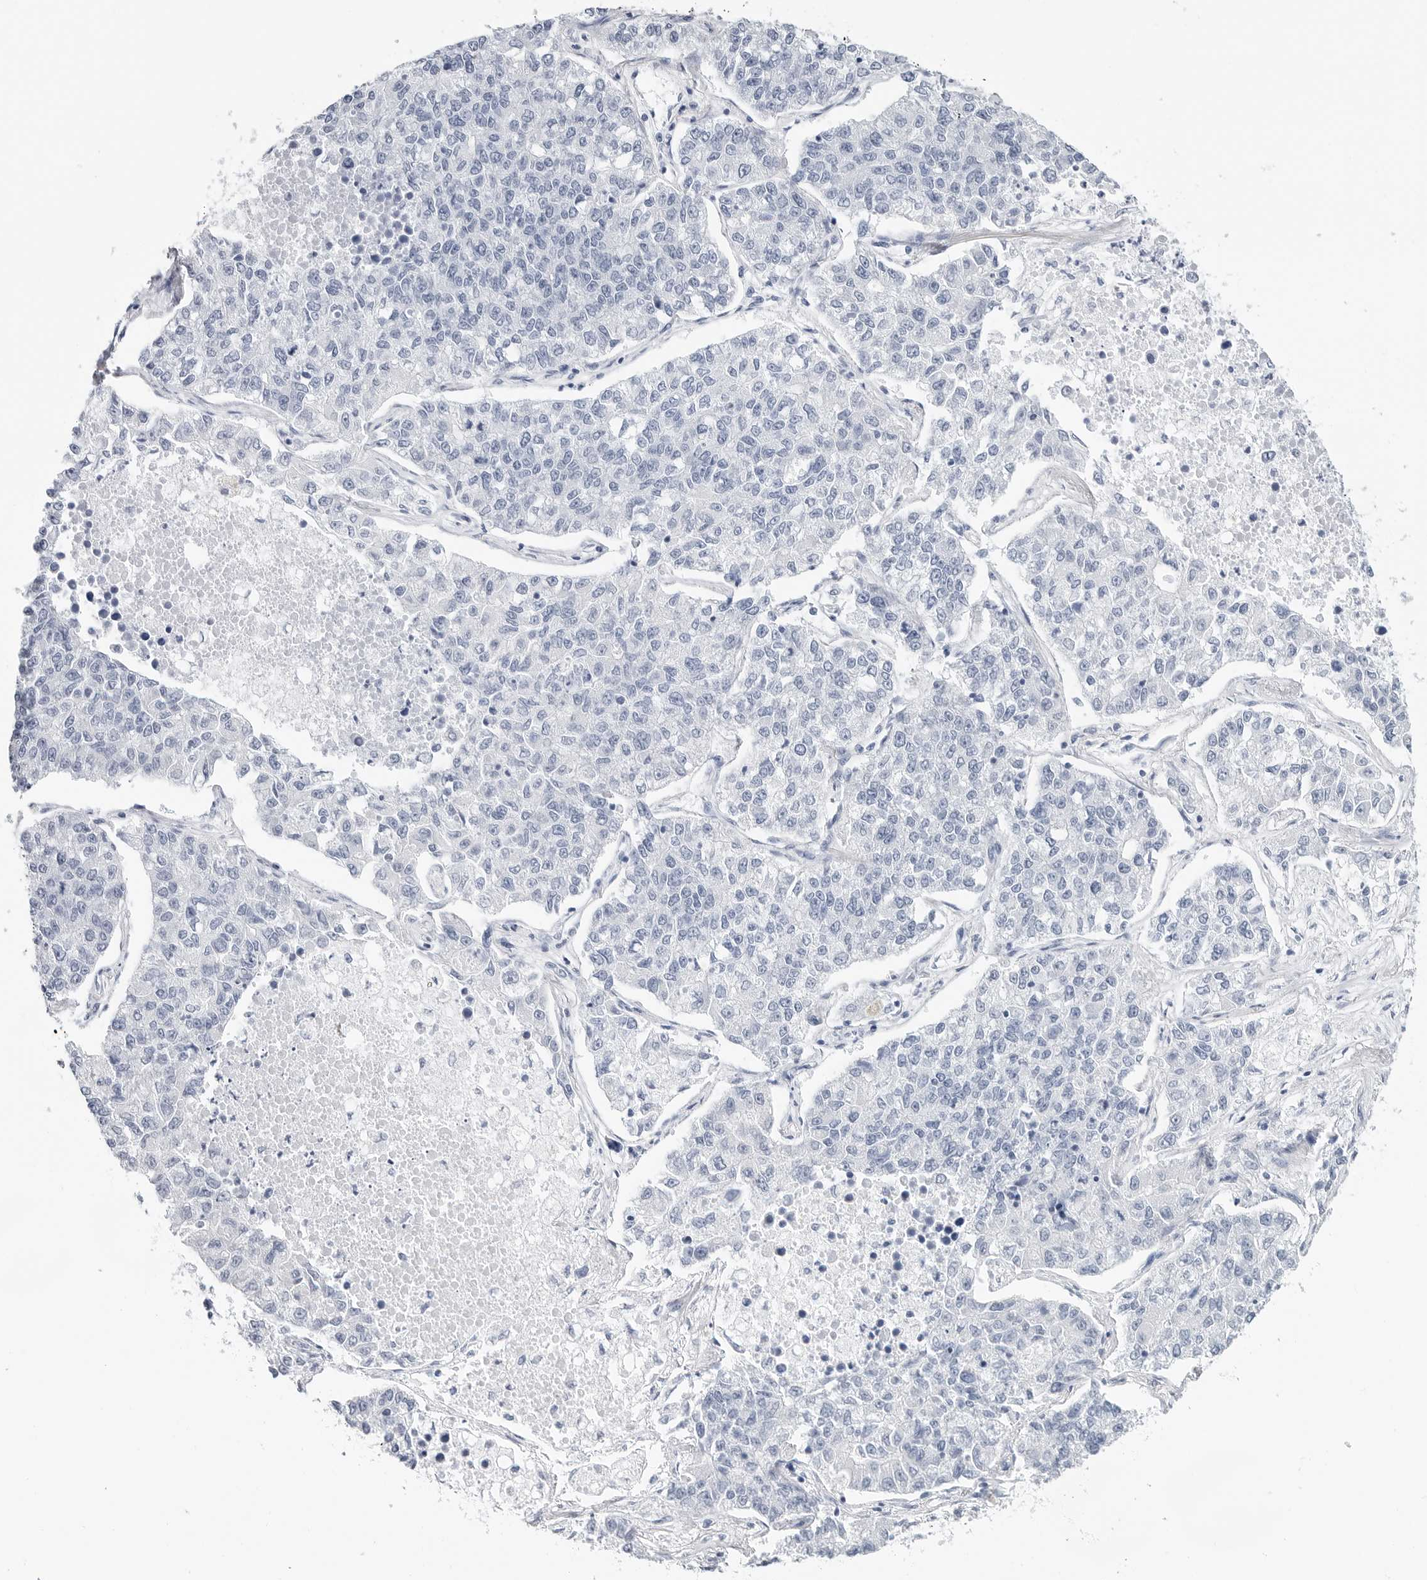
{"staining": {"intensity": "negative", "quantity": "none", "location": "none"}, "tissue": "lung cancer", "cell_type": "Tumor cells", "image_type": "cancer", "snomed": [{"axis": "morphology", "description": "Adenocarcinoma, NOS"}, {"axis": "topography", "description": "Lung"}], "caption": "Tumor cells are negative for brown protein staining in adenocarcinoma (lung).", "gene": "HSPB7", "patient": {"sex": "male", "age": 49}}